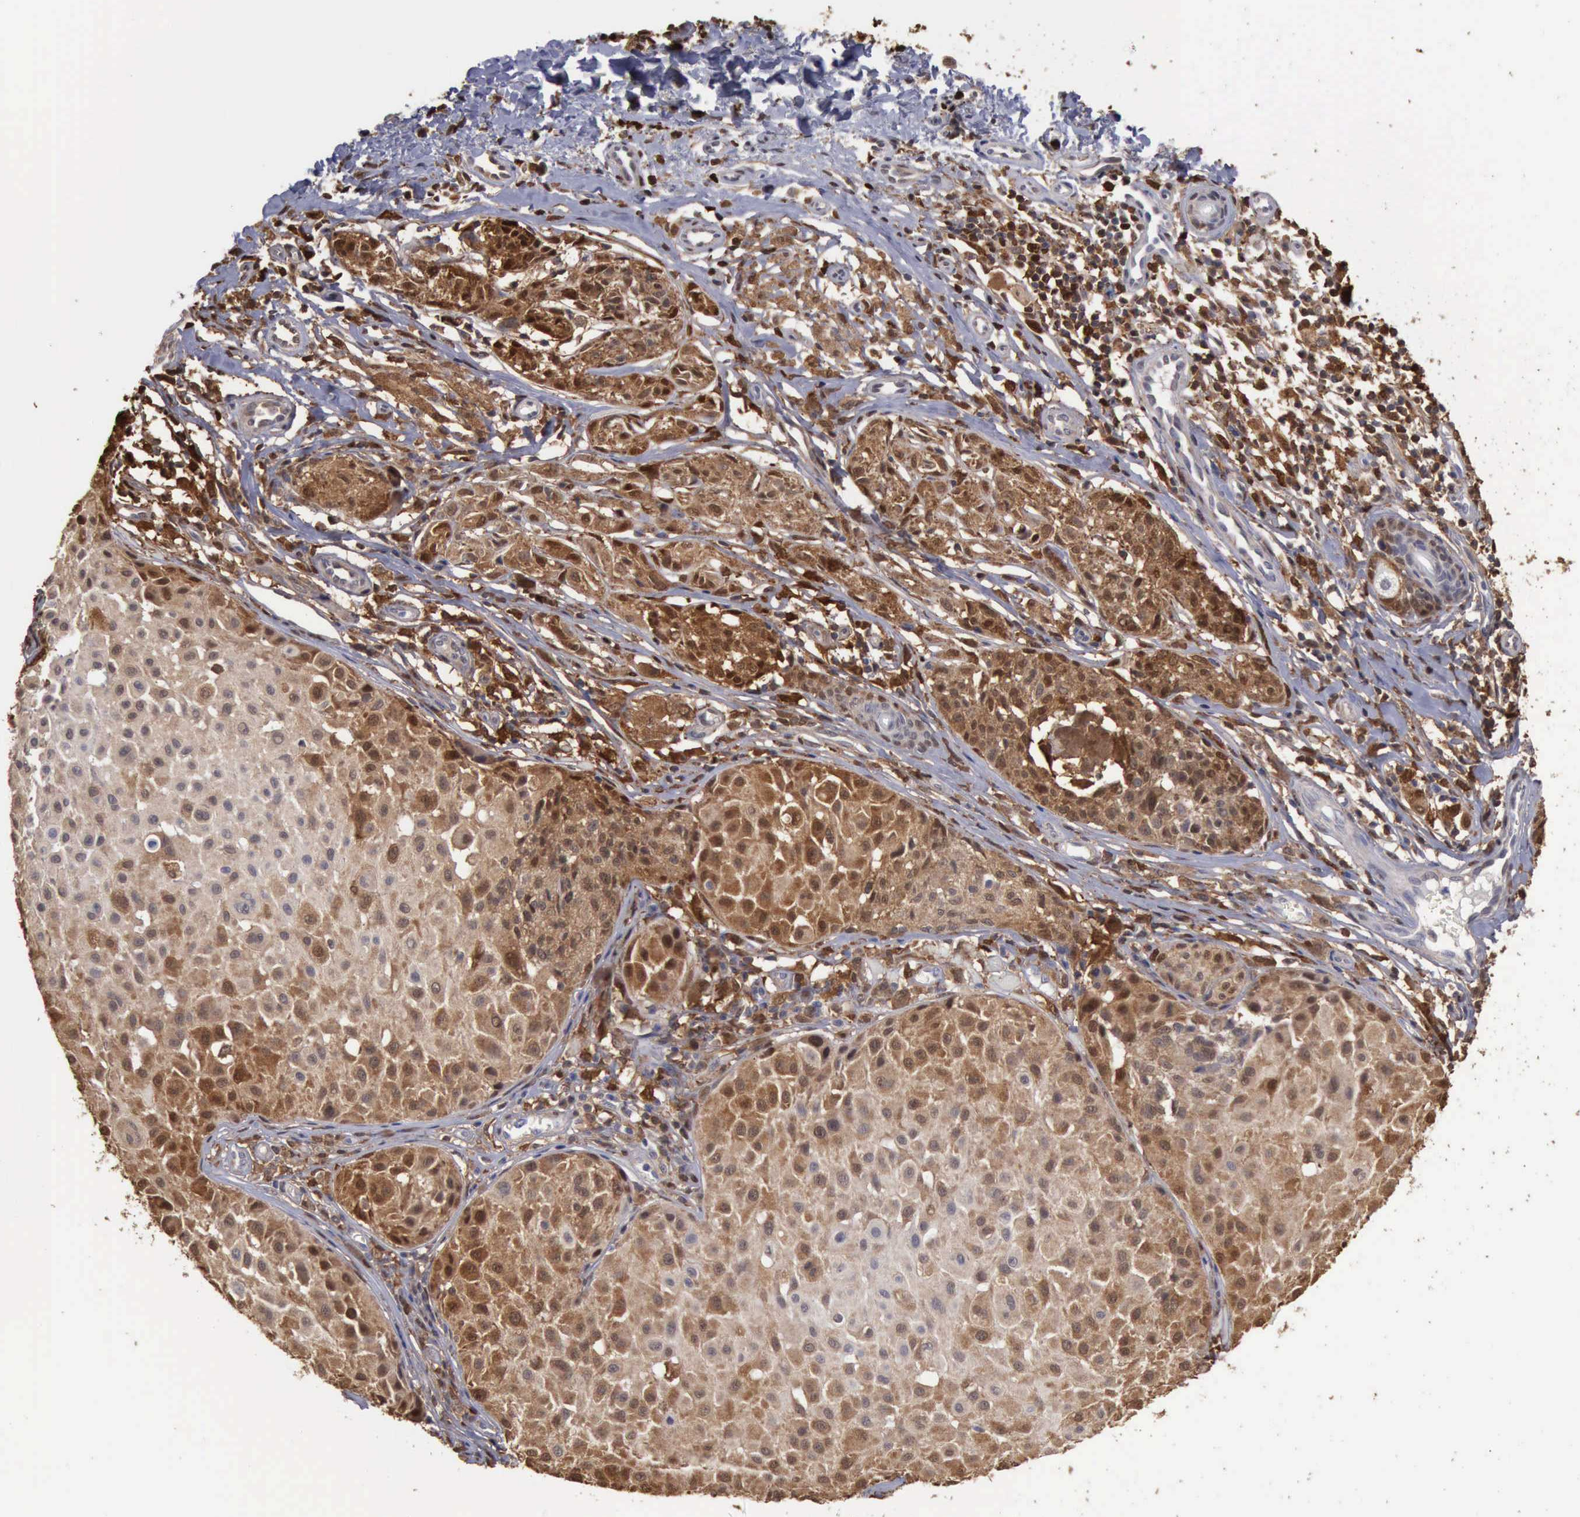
{"staining": {"intensity": "moderate", "quantity": ">75%", "location": "cytoplasmic/membranous,nuclear"}, "tissue": "melanoma", "cell_type": "Tumor cells", "image_type": "cancer", "snomed": [{"axis": "morphology", "description": "Malignant melanoma, NOS"}, {"axis": "topography", "description": "Skin"}], "caption": "A brown stain highlights moderate cytoplasmic/membranous and nuclear staining of a protein in human melanoma tumor cells.", "gene": "STAT1", "patient": {"sex": "male", "age": 36}}